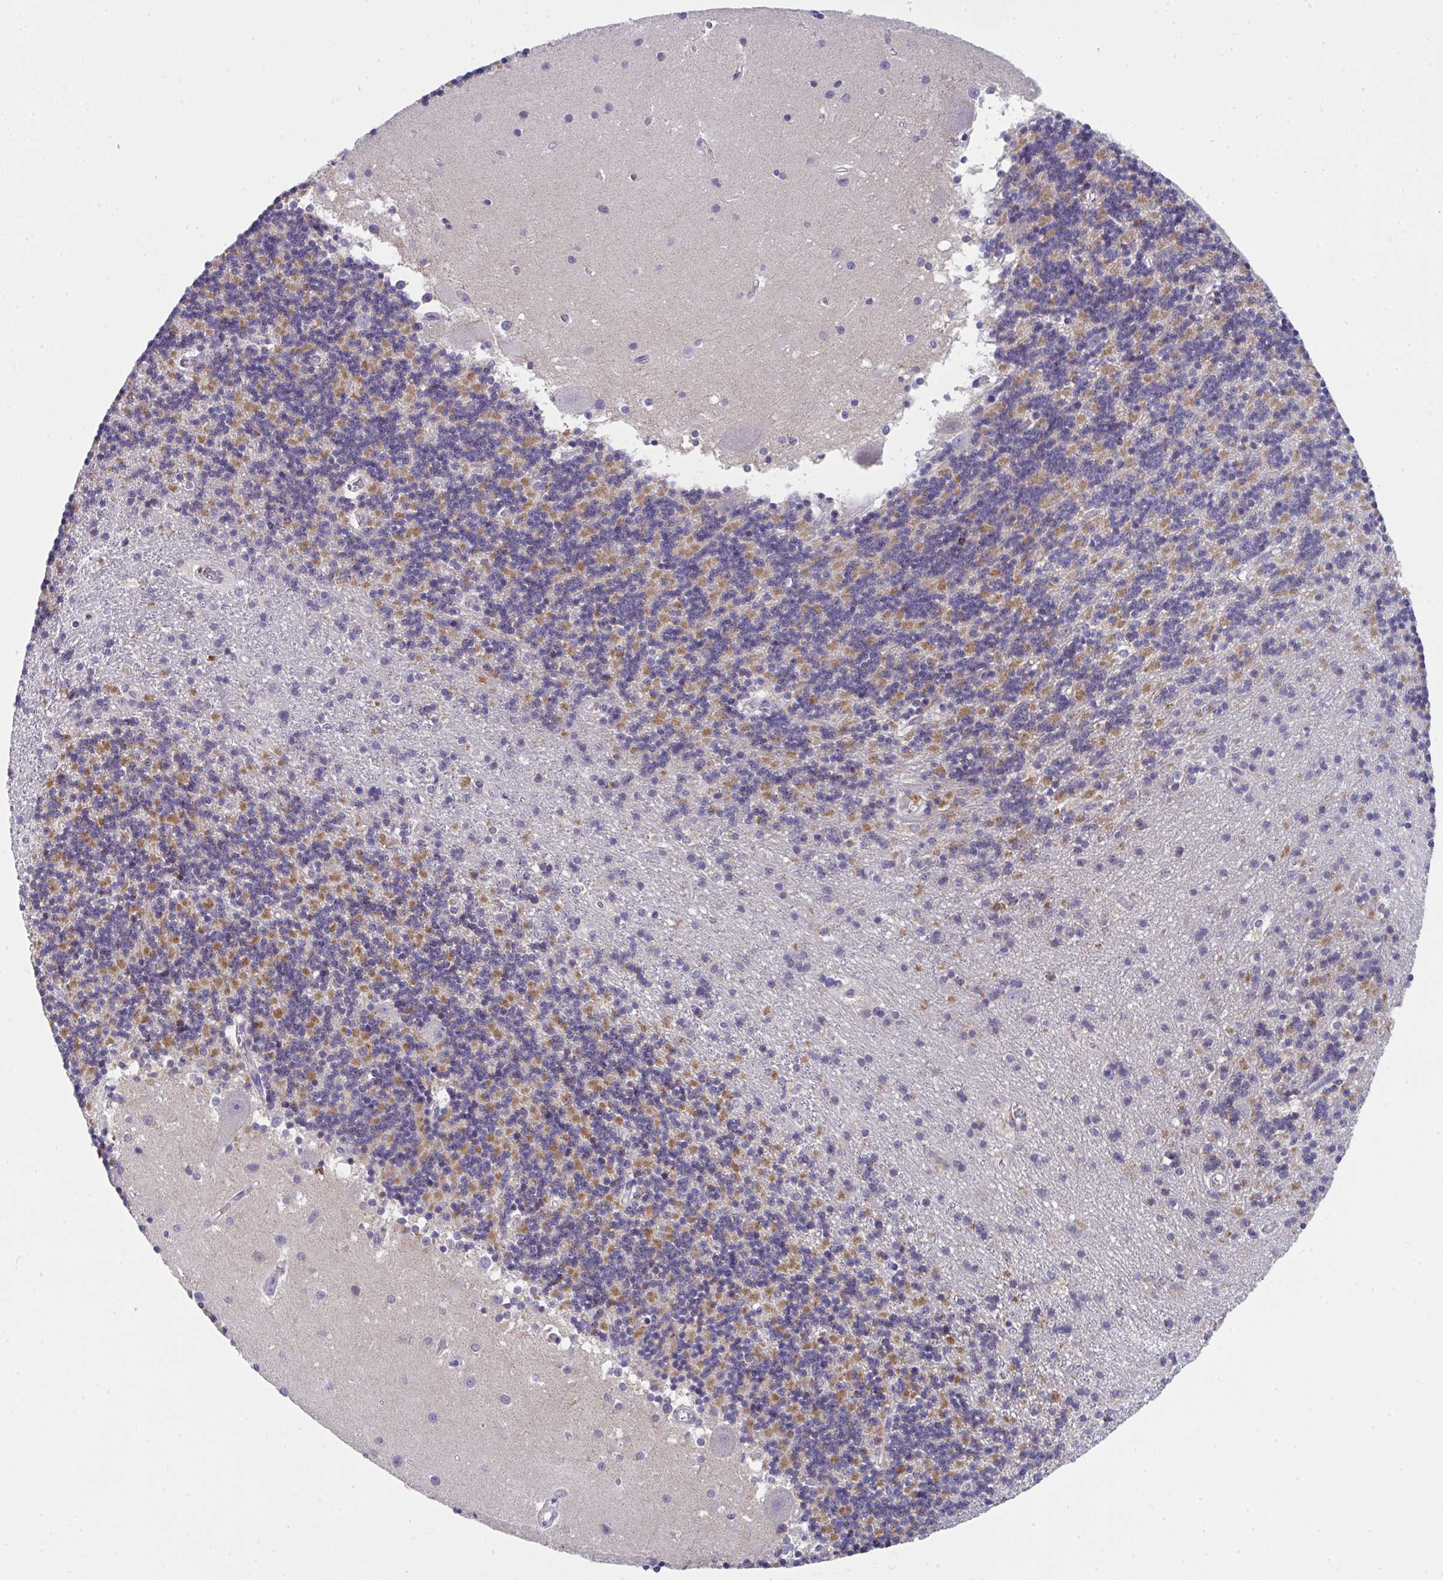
{"staining": {"intensity": "moderate", "quantity": "<25%", "location": "cytoplasmic/membranous"}, "tissue": "cerebellum", "cell_type": "Cells in granular layer", "image_type": "normal", "snomed": [{"axis": "morphology", "description": "Normal tissue, NOS"}, {"axis": "topography", "description": "Cerebellum"}], "caption": "A brown stain labels moderate cytoplasmic/membranous positivity of a protein in cells in granular layer of unremarkable human cerebellum.", "gene": "AOC2", "patient": {"sex": "male", "age": 54}}